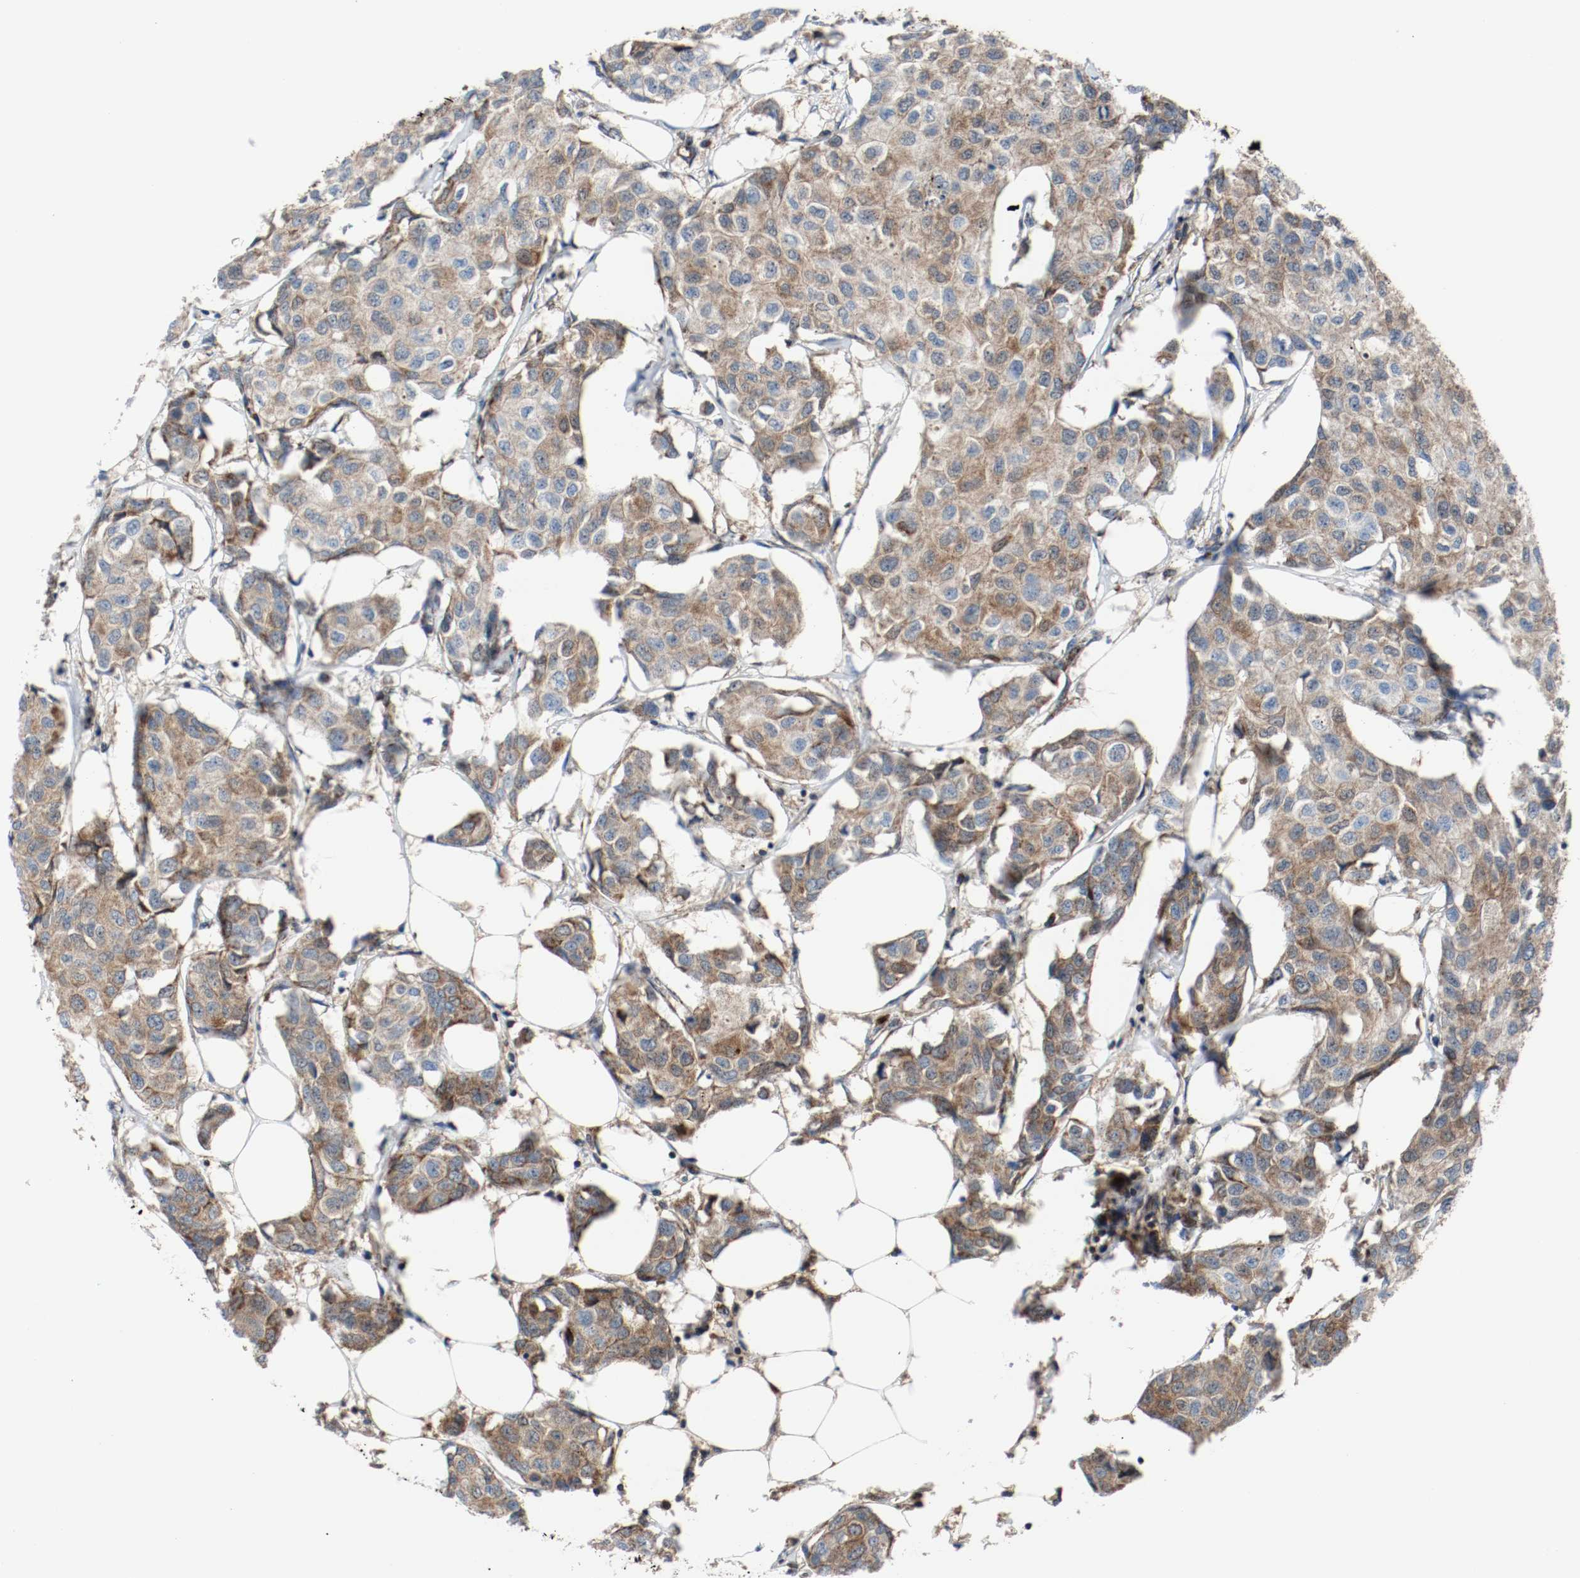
{"staining": {"intensity": "moderate", "quantity": ">75%", "location": "cytoplasmic/membranous"}, "tissue": "breast cancer", "cell_type": "Tumor cells", "image_type": "cancer", "snomed": [{"axis": "morphology", "description": "Duct carcinoma"}, {"axis": "topography", "description": "Breast"}], "caption": "An immunohistochemistry (IHC) micrograph of tumor tissue is shown. Protein staining in brown shows moderate cytoplasmic/membranous positivity in breast cancer (invasive ductal carcinoma) within tumor cells.", "gene": "TXNRD1", "patient": {"sex": "female", "age": 80}}